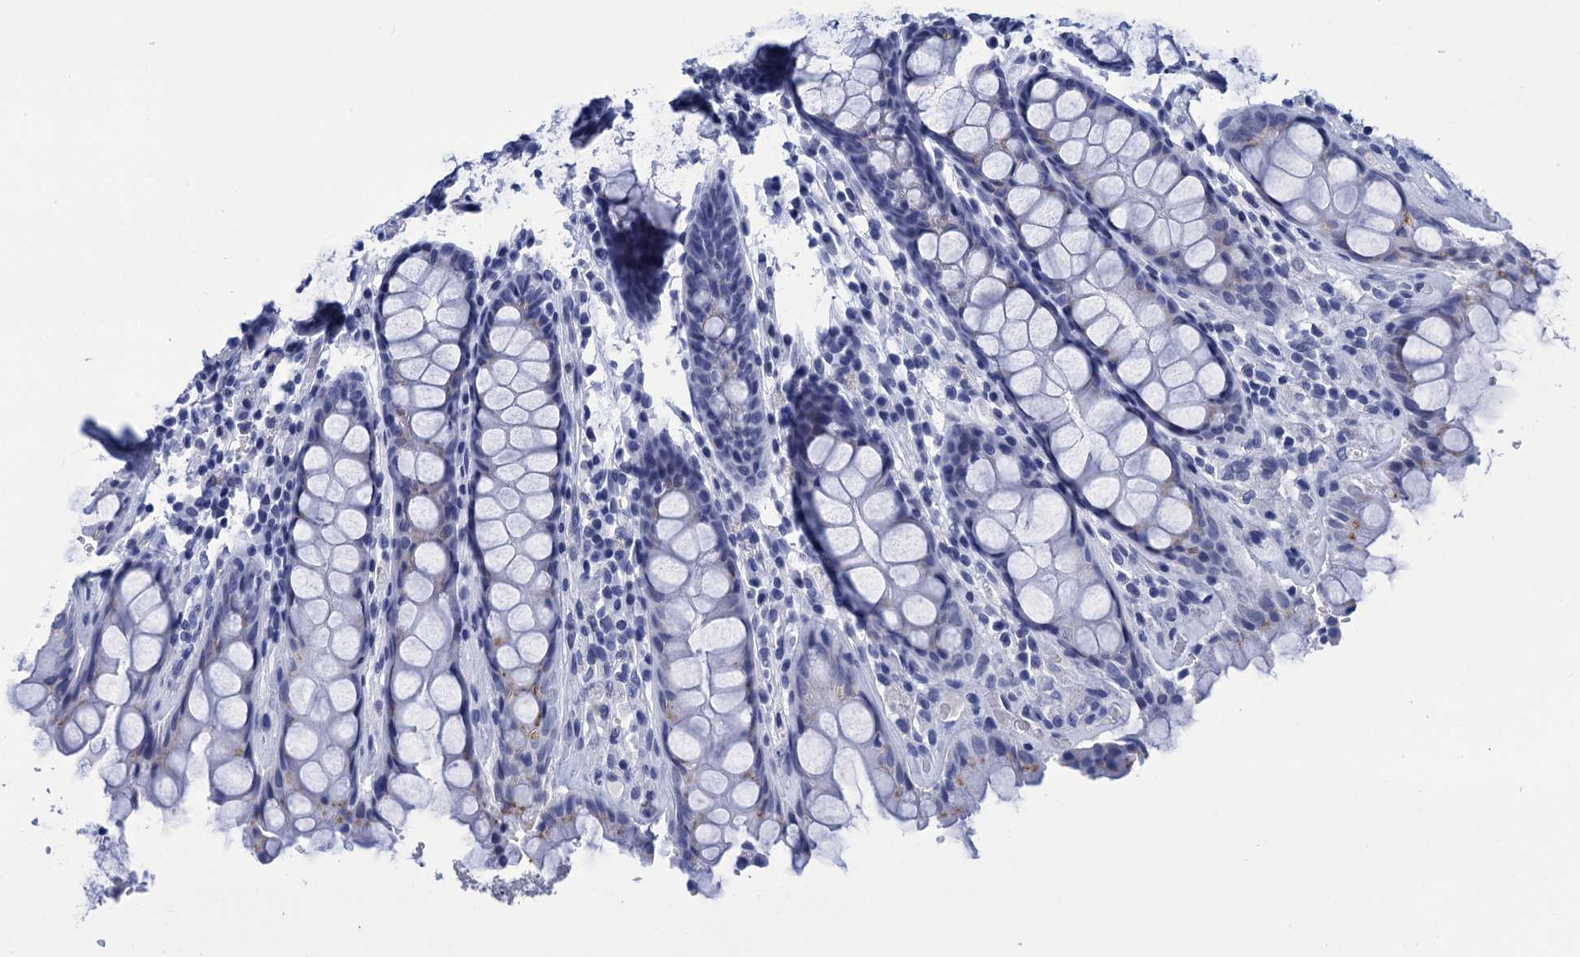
{"staining": {"intensity": "negative", "quantity": "none", "location": "none"}, "tissue": "rectum", "cell_type": "Glandular cells", "image_type": "normal", "snomed": [{"axis": "morphology", "description": "Normal tissue, NOS"}, {"axis": "topography", "description": "Rectum"}], "caption": "A photomicrograph of rectum stained for a protein reveals no brown staining in glandular cells.", "gene": "METTL25", "patient": {"sex": "male", "age": 64}}